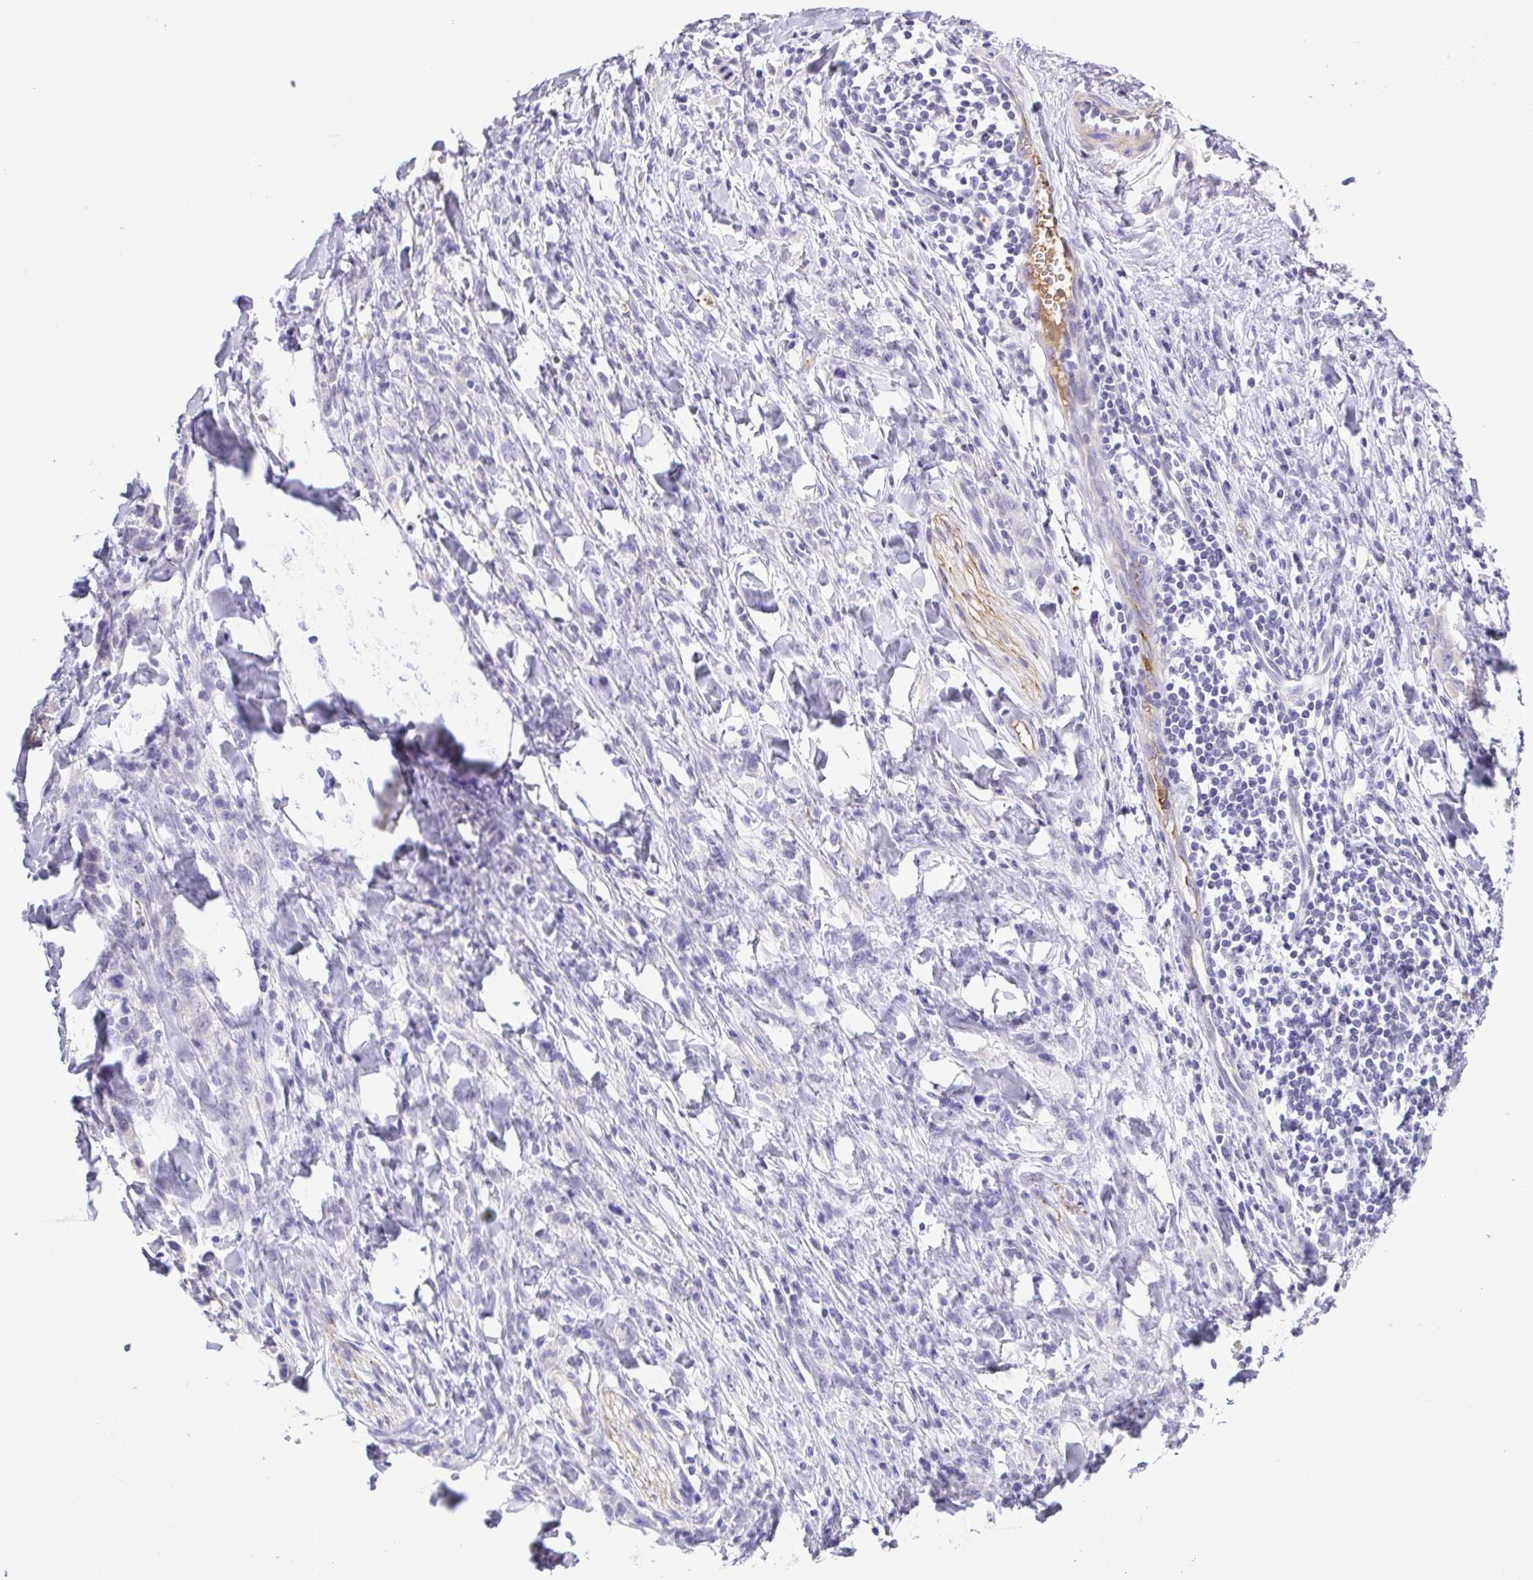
{"staining": {"intensity": "negative", "quantity": "none", "location": "none"}, "tissue": "stomach cancer", "cell_type": "Tumor cells", "image_type": "cancer", "snomed": [{"axis": "morphology", "description": "Adenocarcinoma, NOS"}, {"axis": "topography", "description": "Stomach"}], "caption": "This is an immunohistochemistry histopathology image of human stomach adenocarcinoma. There is no expression in tumor cells.", "gene": "GABBR2", "patient": {"sex": "male", "age": 47}}